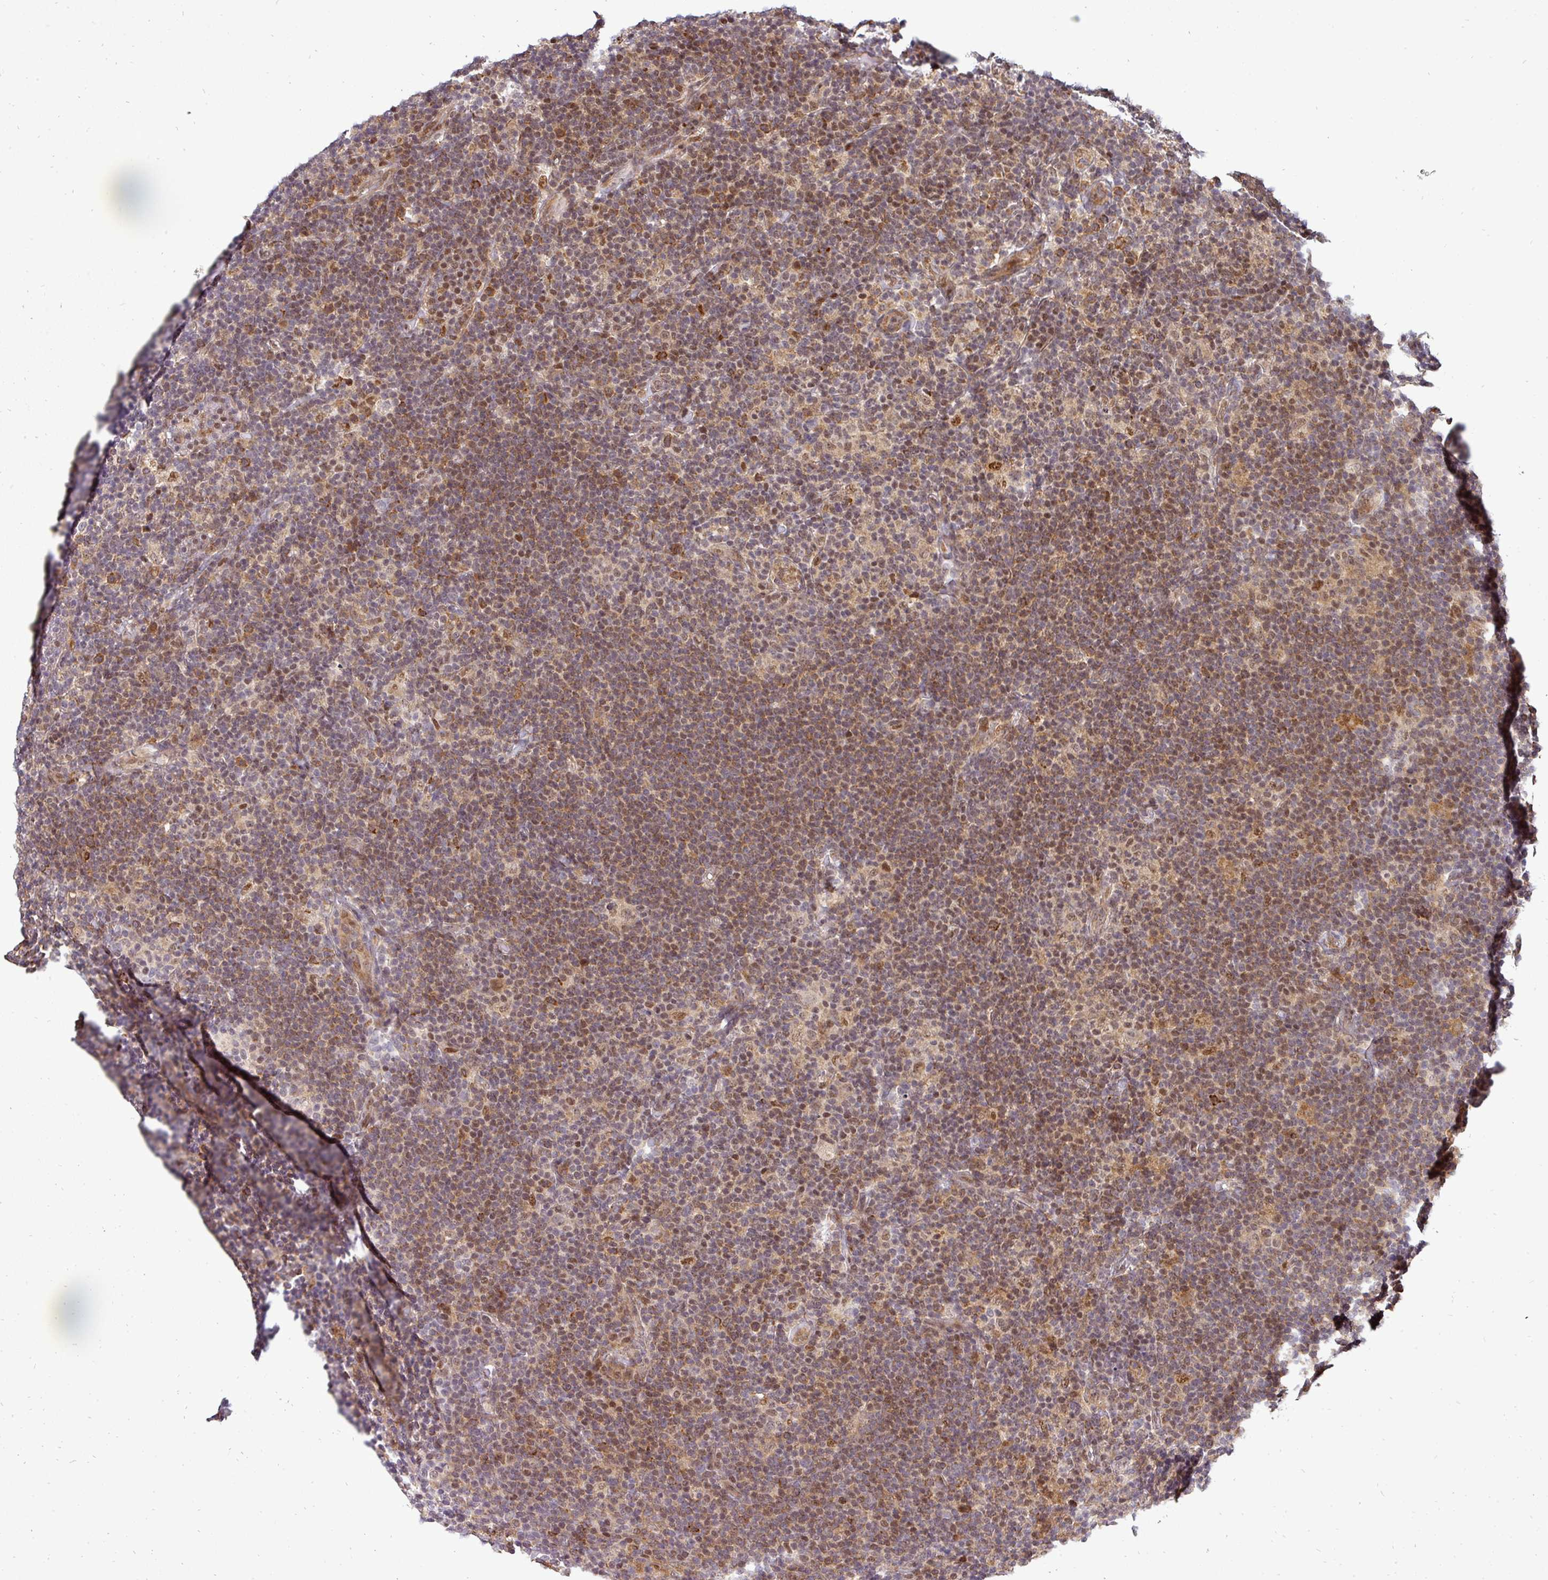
{"staining": {"intensity": "moderate", "quantity": ">75%", "location": "nuclear"}, "tissue": "lymphoma", "cell_type": "Tumor cells", "image_type": "cancer", "snomed": [{"axis": "morphology", "description": "Hodgkin's disease, NOS"}, {"axis": "topography", "description": "Lymph node"}], "caption": "Lymphoma was stained to show a protein in brown. There is medium levels of moderate nuclear staining in about >75% of tumor cells. (brown staining indicates protein expression, while blue staining denotes nuclei).", "gene": "PATZ1", "patient": {"sex": "female", "age": 57}}